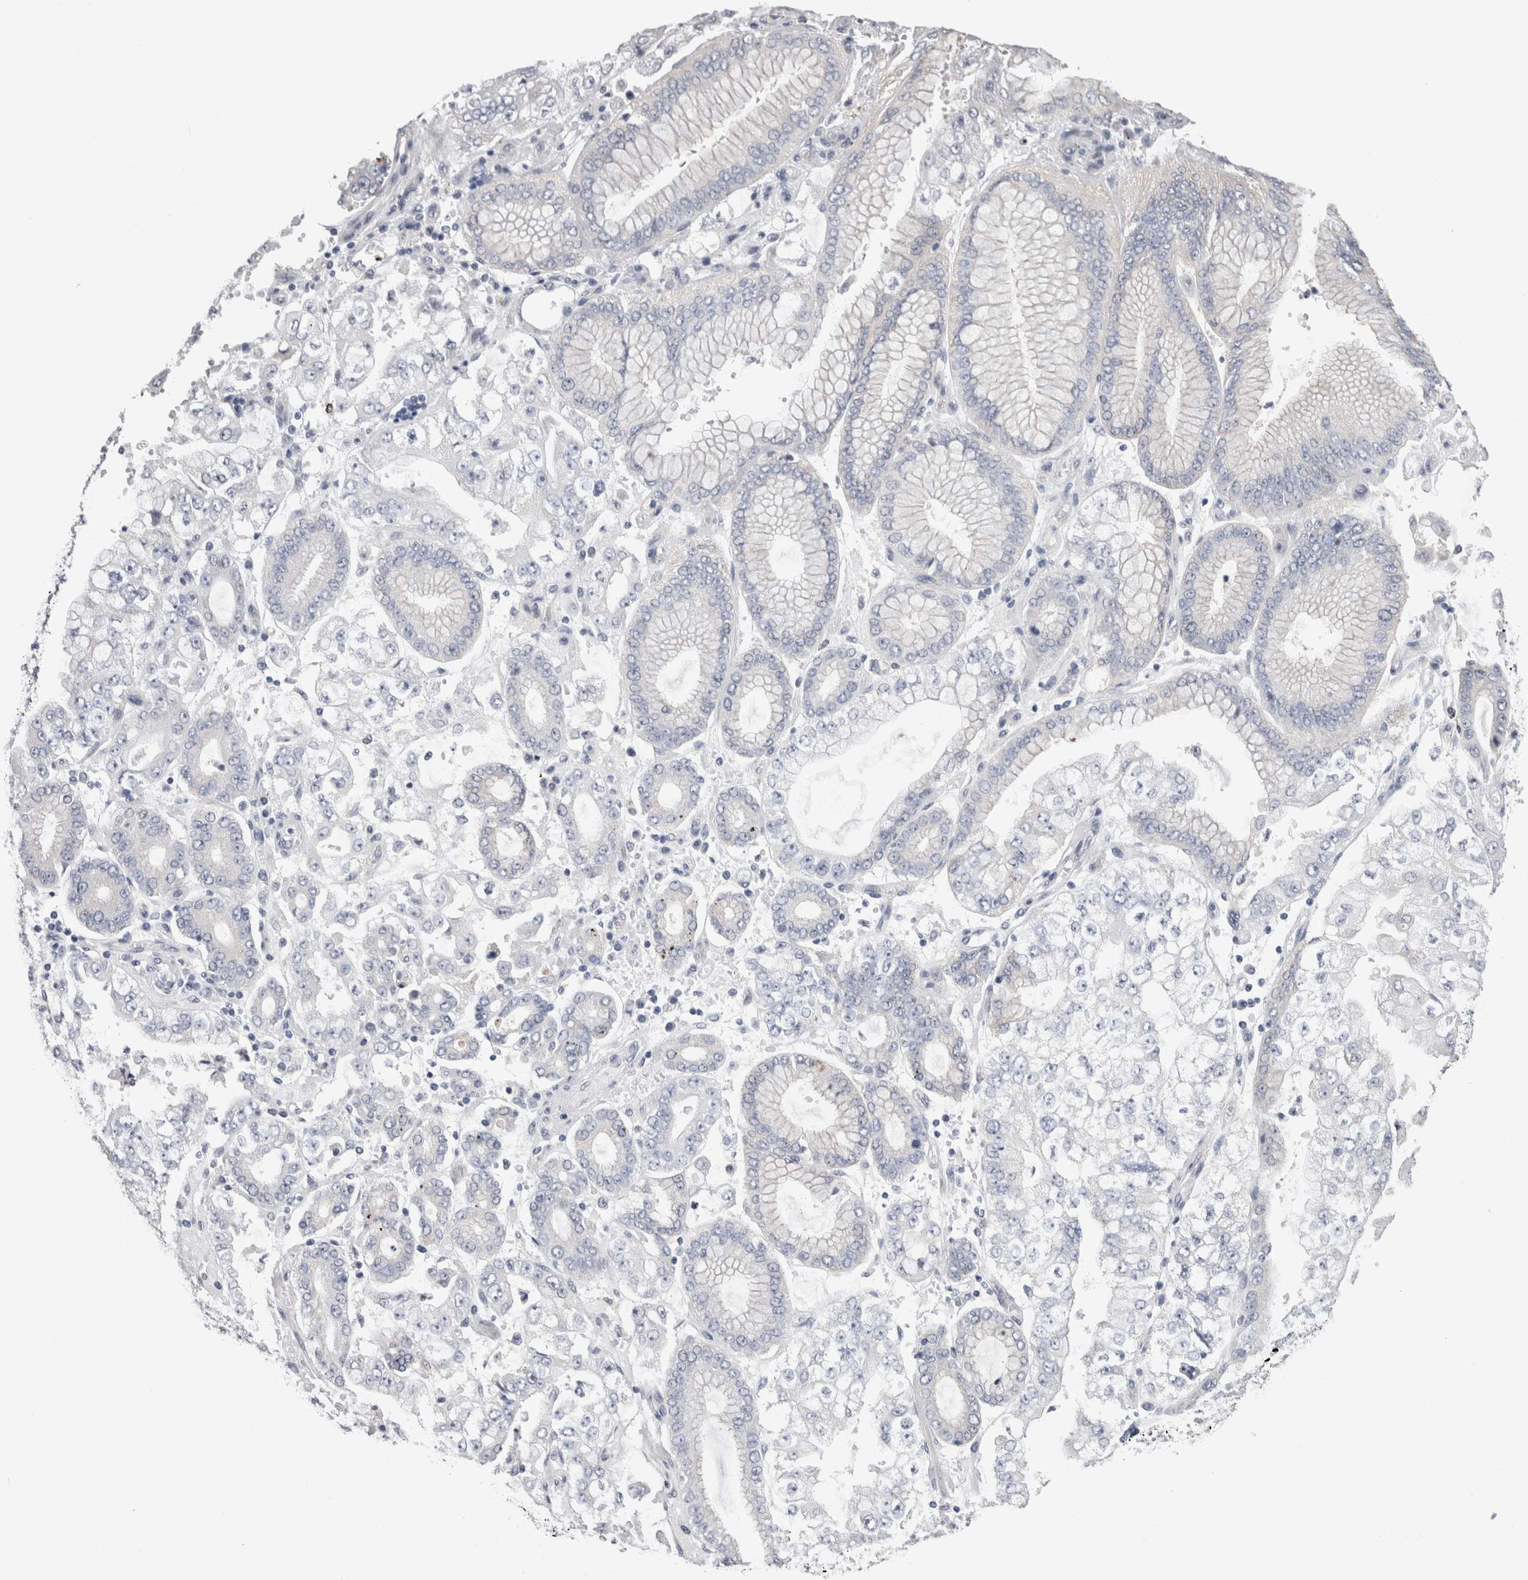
{"staining": {"intensity": "negative", "quantity": "none", "location": "none"}, "tissue": "stomach cancer", "cell_type": "Tumor cells", "image_type": "cancer", "snomed": [{"axis": "morphology", "description": "Adenocarcinoma, NOS"}, {"axis": "topography", "description": "Stomach"}], "caption": "IHC of human stomach cancer (adenocarcinoma) displays no expression in tumor cells.", "gene": "PWP2", "patient": {"sex": "male", "age": 76}}